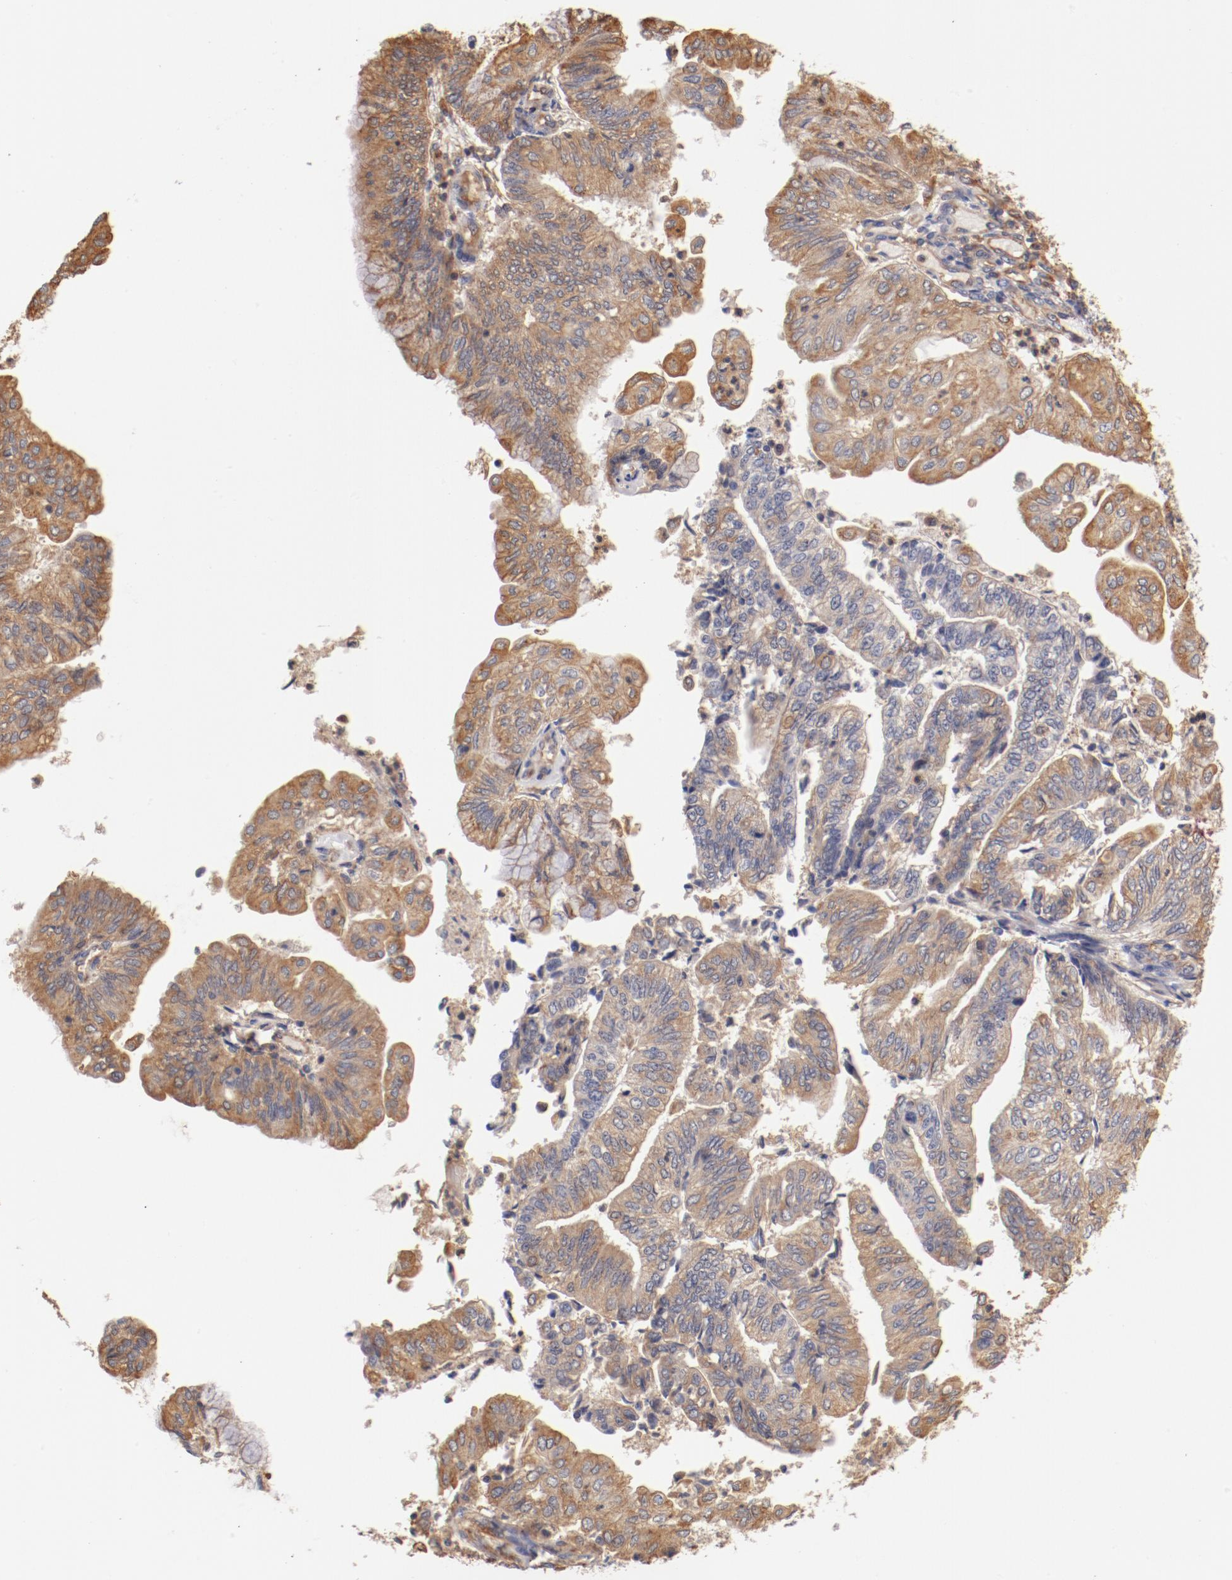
{"staining": {"intensity": "moderate", "quantity": "25%-75%", "location": "cytoplasmic/membranous"}, "tissue": "endometrial cancer", "cell_type": "Tumor cells", "image_type": "cancer", "snomed": [{"axis": "morphology", "description": "Adenocarcinoma, NOS"}, {"axis": "topography", "description": "Endometrium"}], "caption": "Endometrial cancer (adenocarcinoma) stained for a protein (brown) demonstrates moderate cytoplasmic/membranous positive expression in approximately 25%-75% of tumor cells.", "gene": "FCMR", "patient": {"sex": "female", "age": 59}}